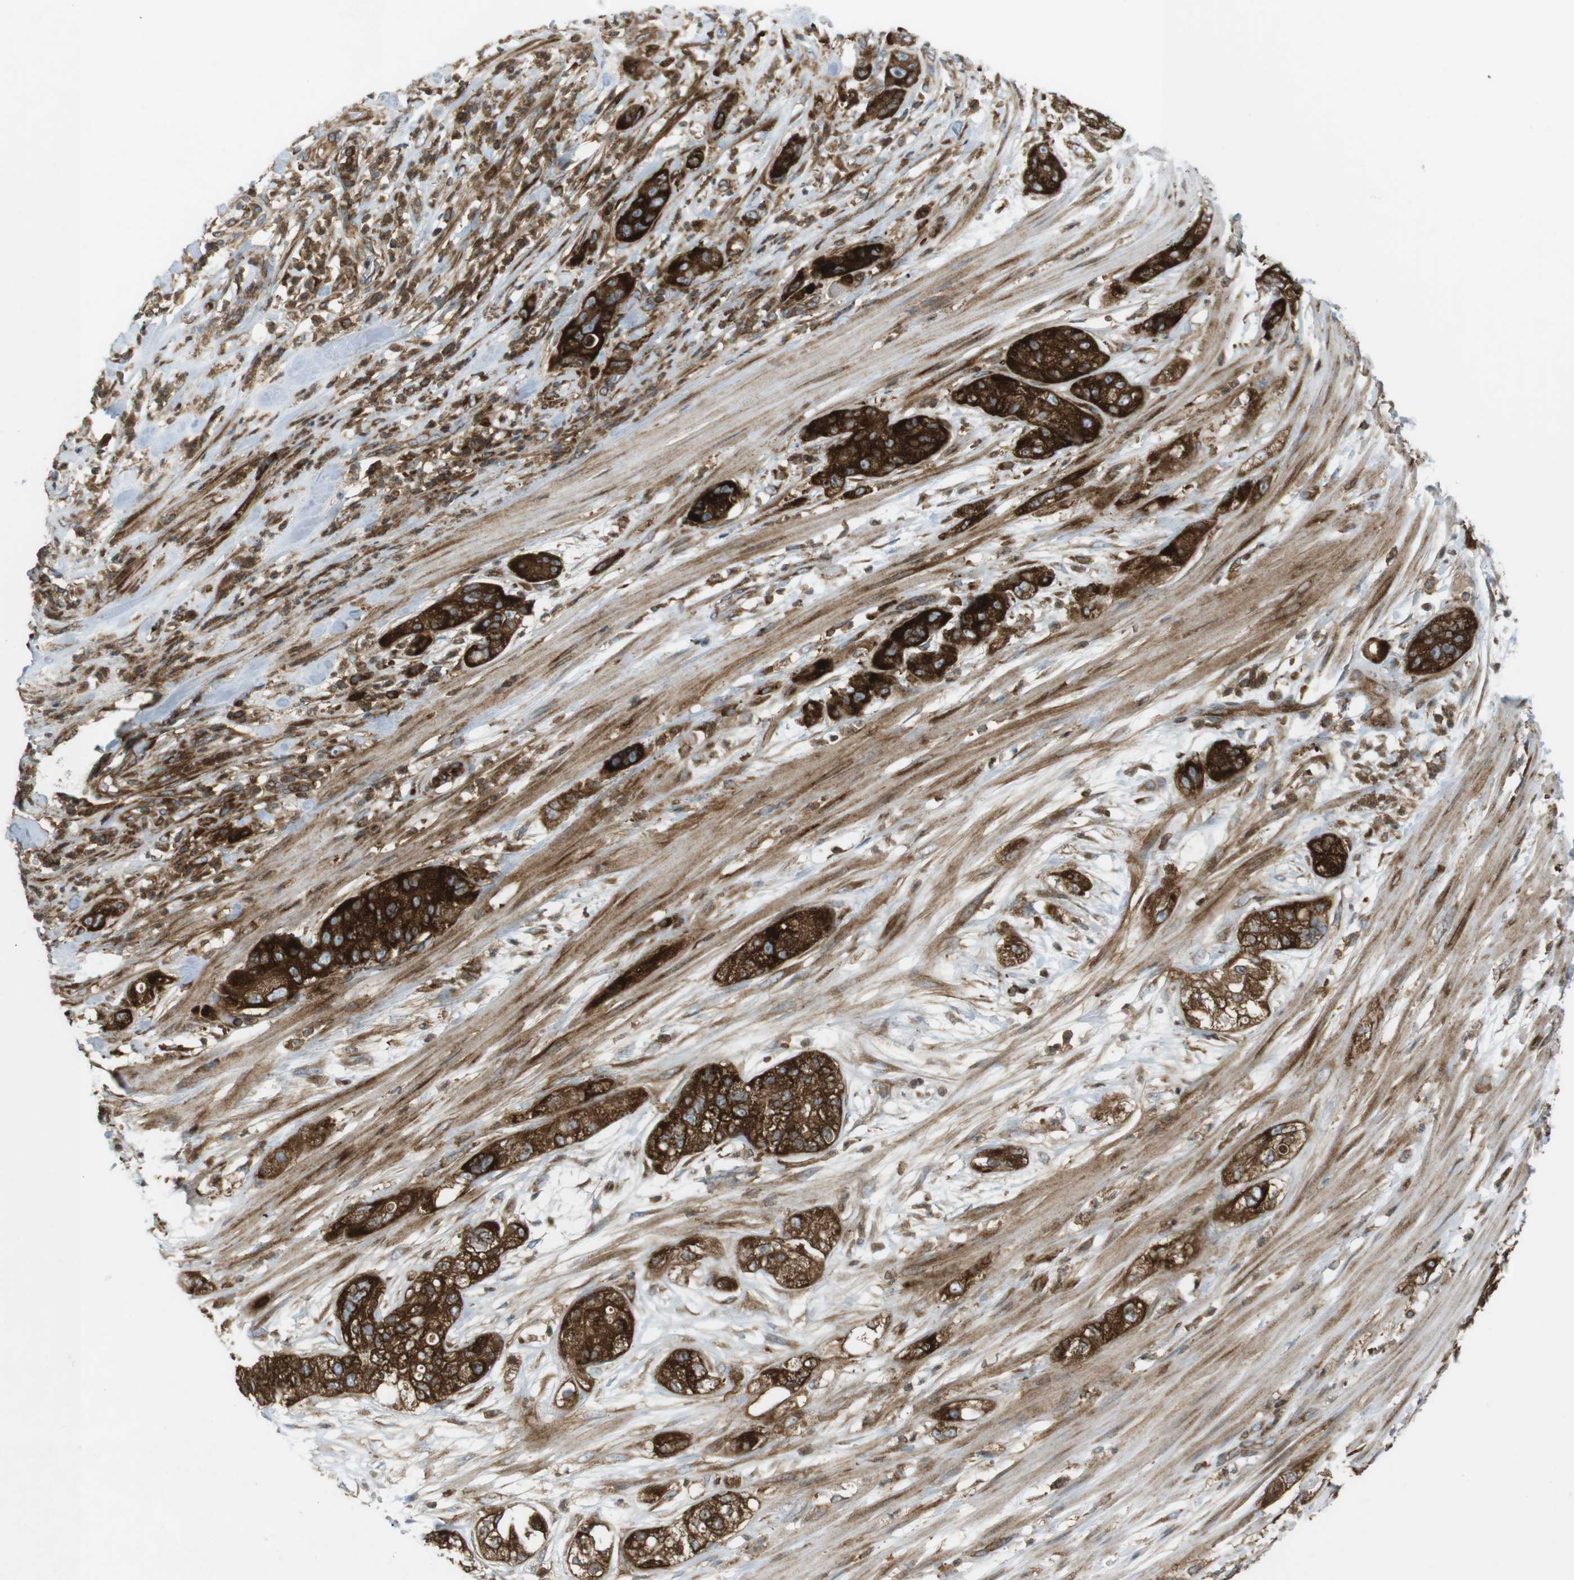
{"staining": {"intensity": "strong", "quantity": ">75%", "location": "cytoplasmic/membranous"}, "tissue": "pancreatic cancer", "cell_type": "Tumor cells", "image_type": "cancer", "snomed": [{"axis": "morphology", "description": "Adenocarcinoma, NOS"}, {"axis": "topography", "description": "Pancreas"}], "caption": "Pancreatic adenocarcinoma stained for a protein (brown) exhibits strong cytoplasmic/membranous positive staining in approximately >75% of tumor cells.", "gene": "FLII", "patient": {"sex": "female", "age": 78}}